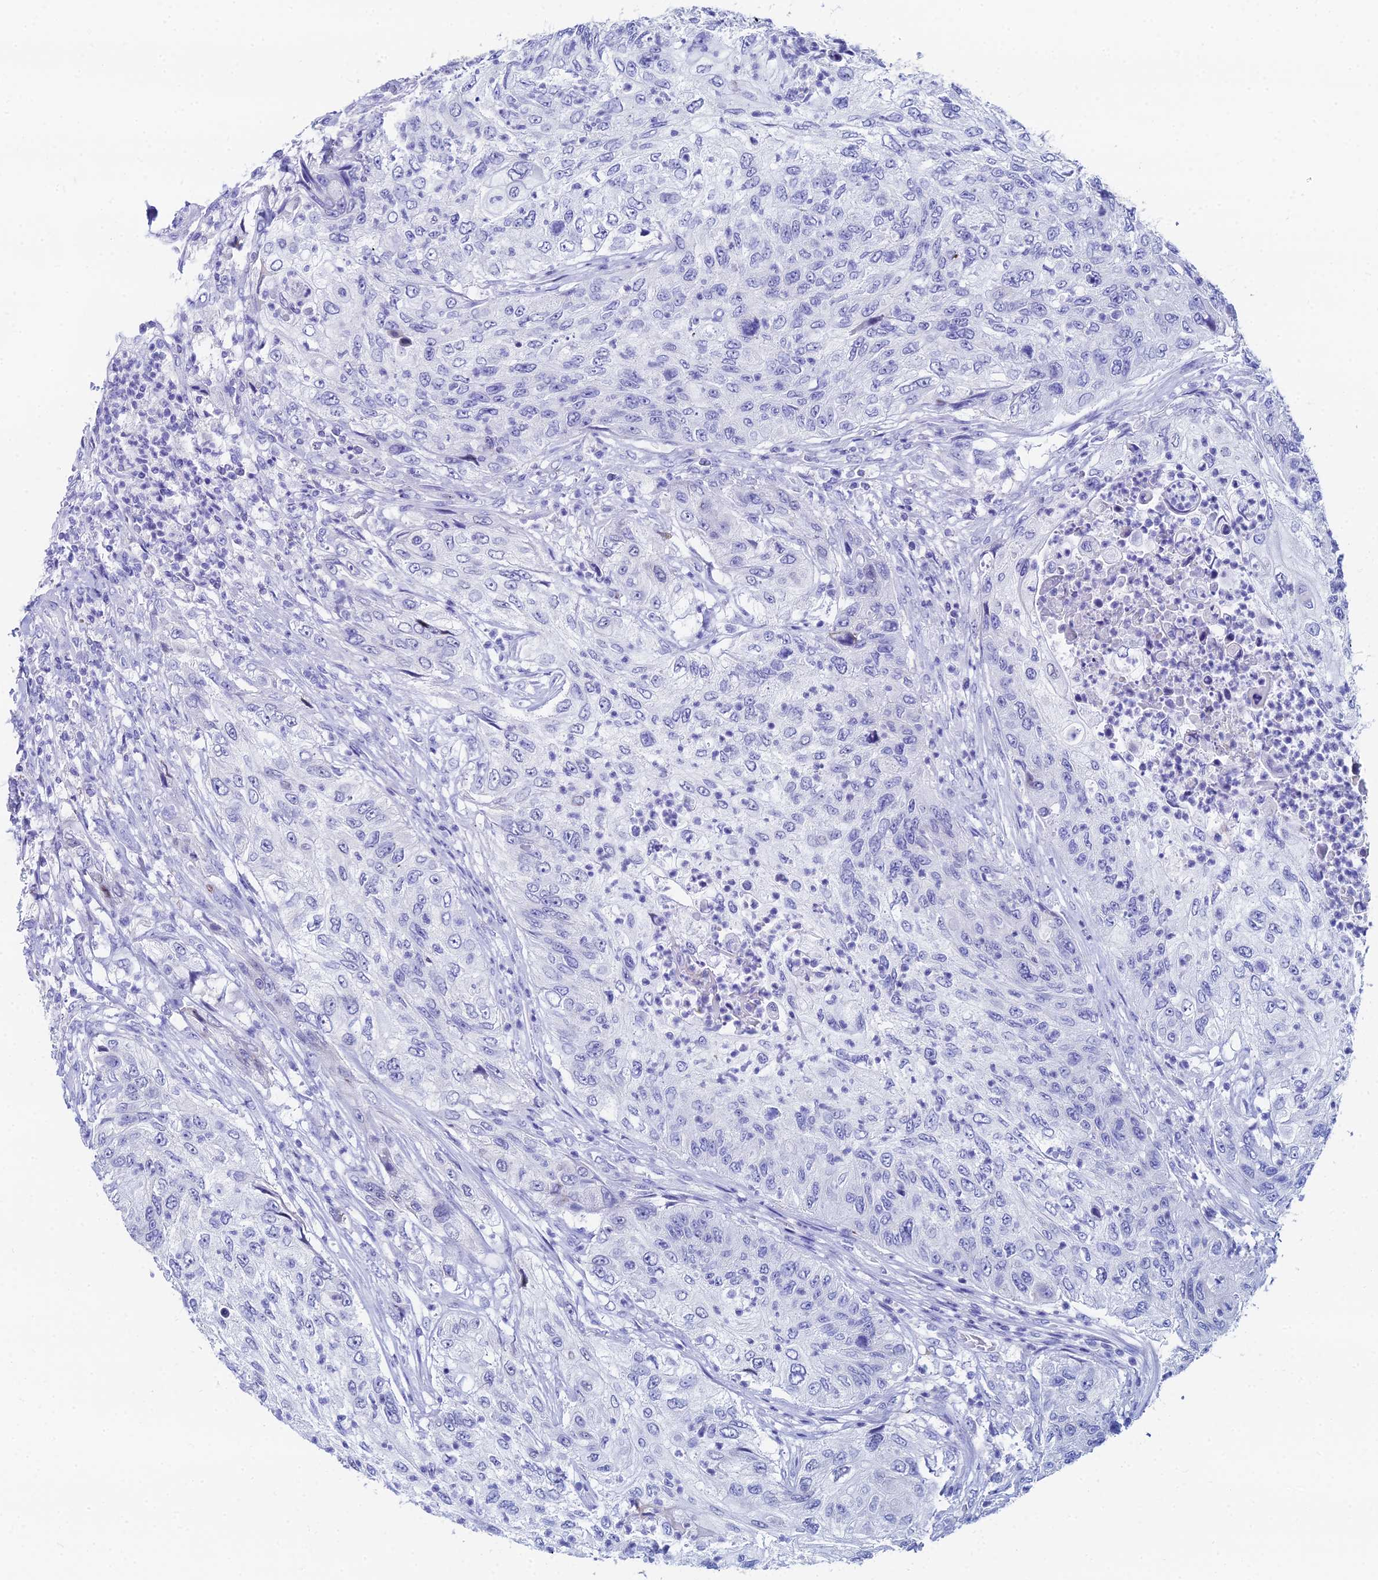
{"staining": {"intensity": "negative", "quantity": "none", "location": "none"}, "tissue": "urothelial cancer", "cell_type": "Tumor cells", "image_type": "cancer", "snomed": [{"axis": "morphology", "description": "Urothelial carcinoma, High grade"}, {"axis": "topography", "description": "Urinary bladder"}], "caption": "Immunohistochemistry (IHC) of human urothelial cancer exhibits no expression in tumor cells.", "gene": "HSPA1L", "patient": {"sex": "female", "age": 60}}